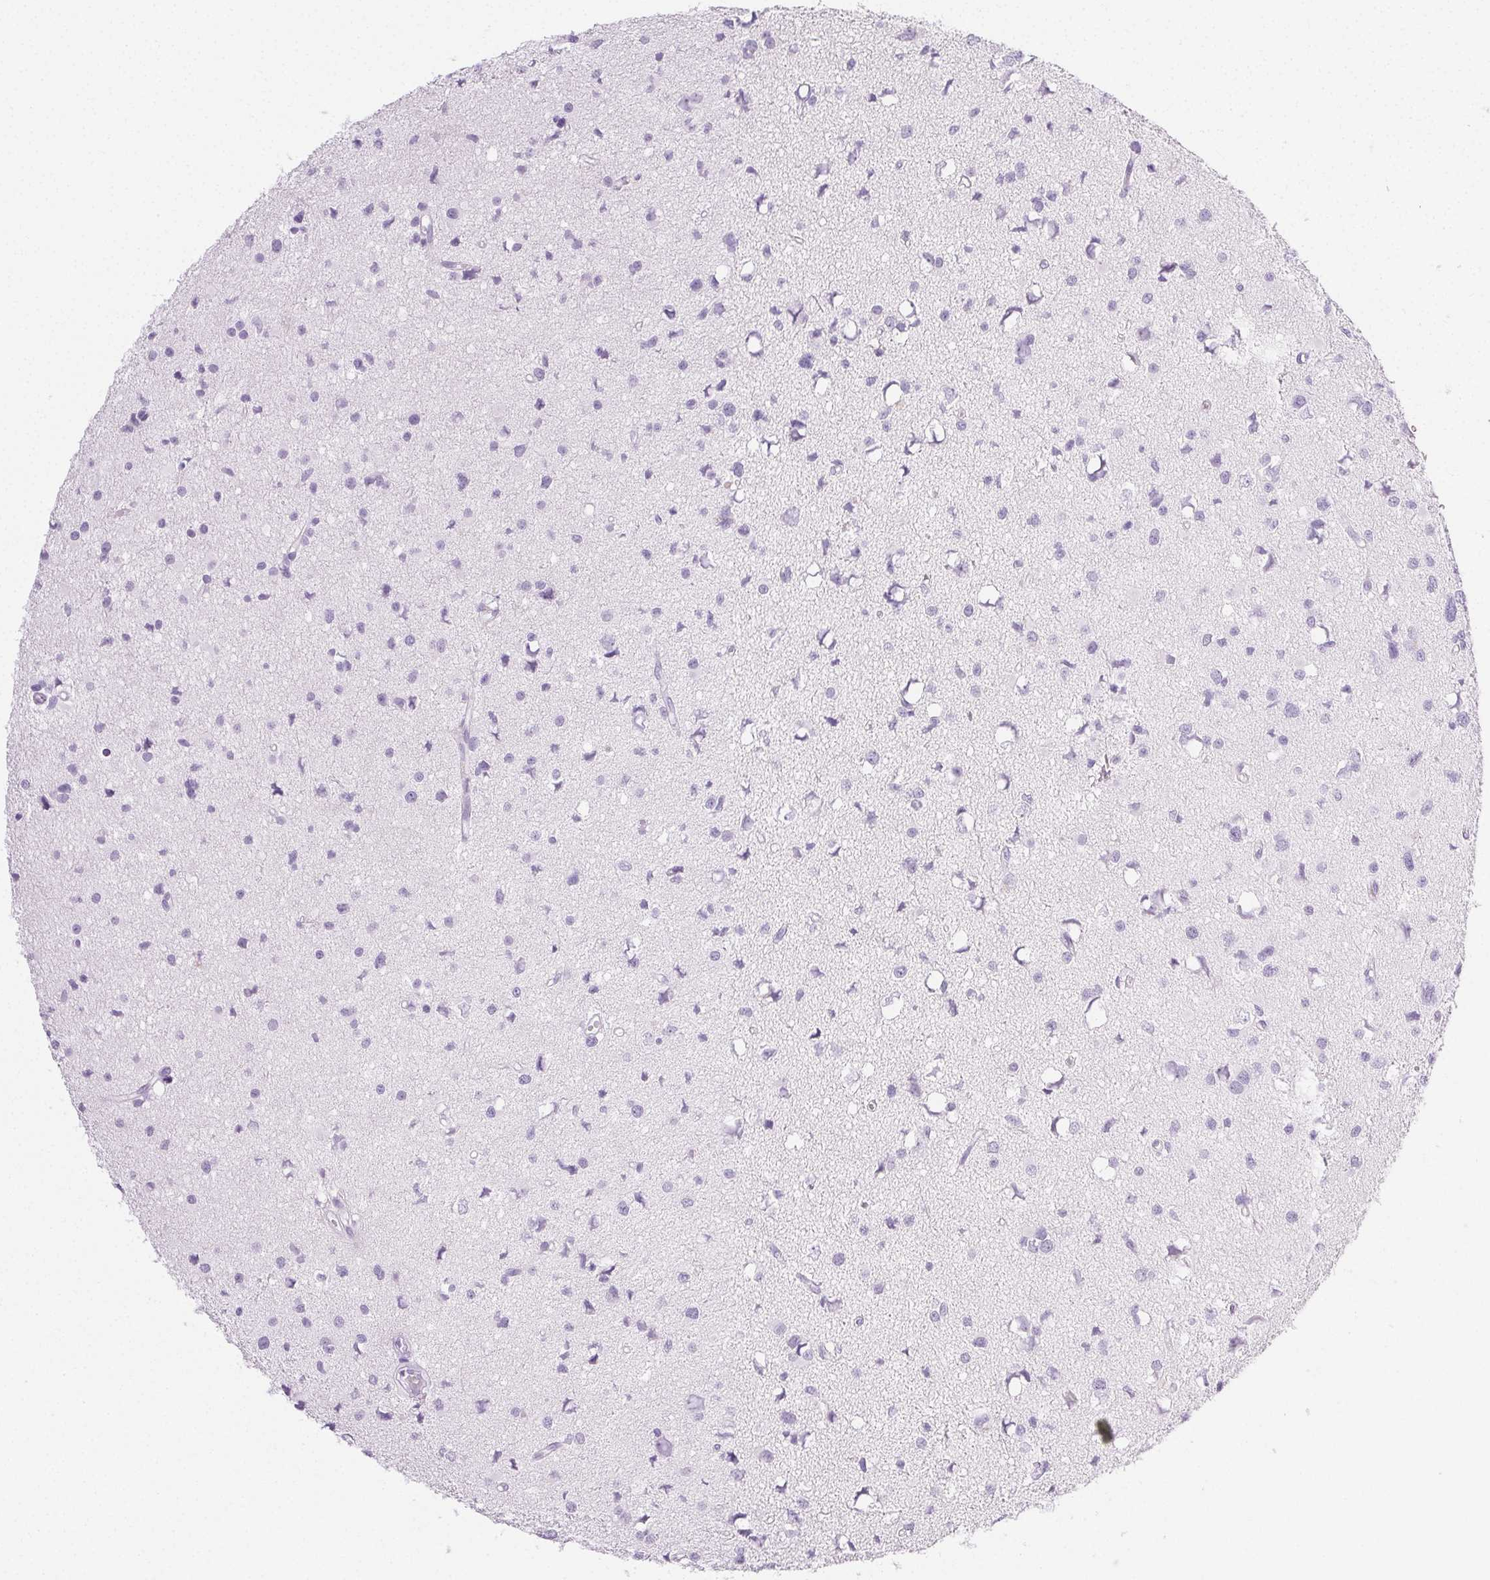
{"staining": {"intensity": "negative", "quantity": "none", "location": "none"}, "tissue": "glioma", "cell_type": "Tumor cells", "image_type": "cancer", "snomed": [{"axis": "morphology", "description": "Glioma, malignant, High grade"}, {"axis": "topography", "description": "Brain"}], "caption": "IHC of human glioma exhibits no expression in tumor cells. The staining is performed using DAB brown chromogen with nuclei counter-stained in using hematoxylin.", "gene": "PI3", "patient": {"sex": "male", "age": 54}}